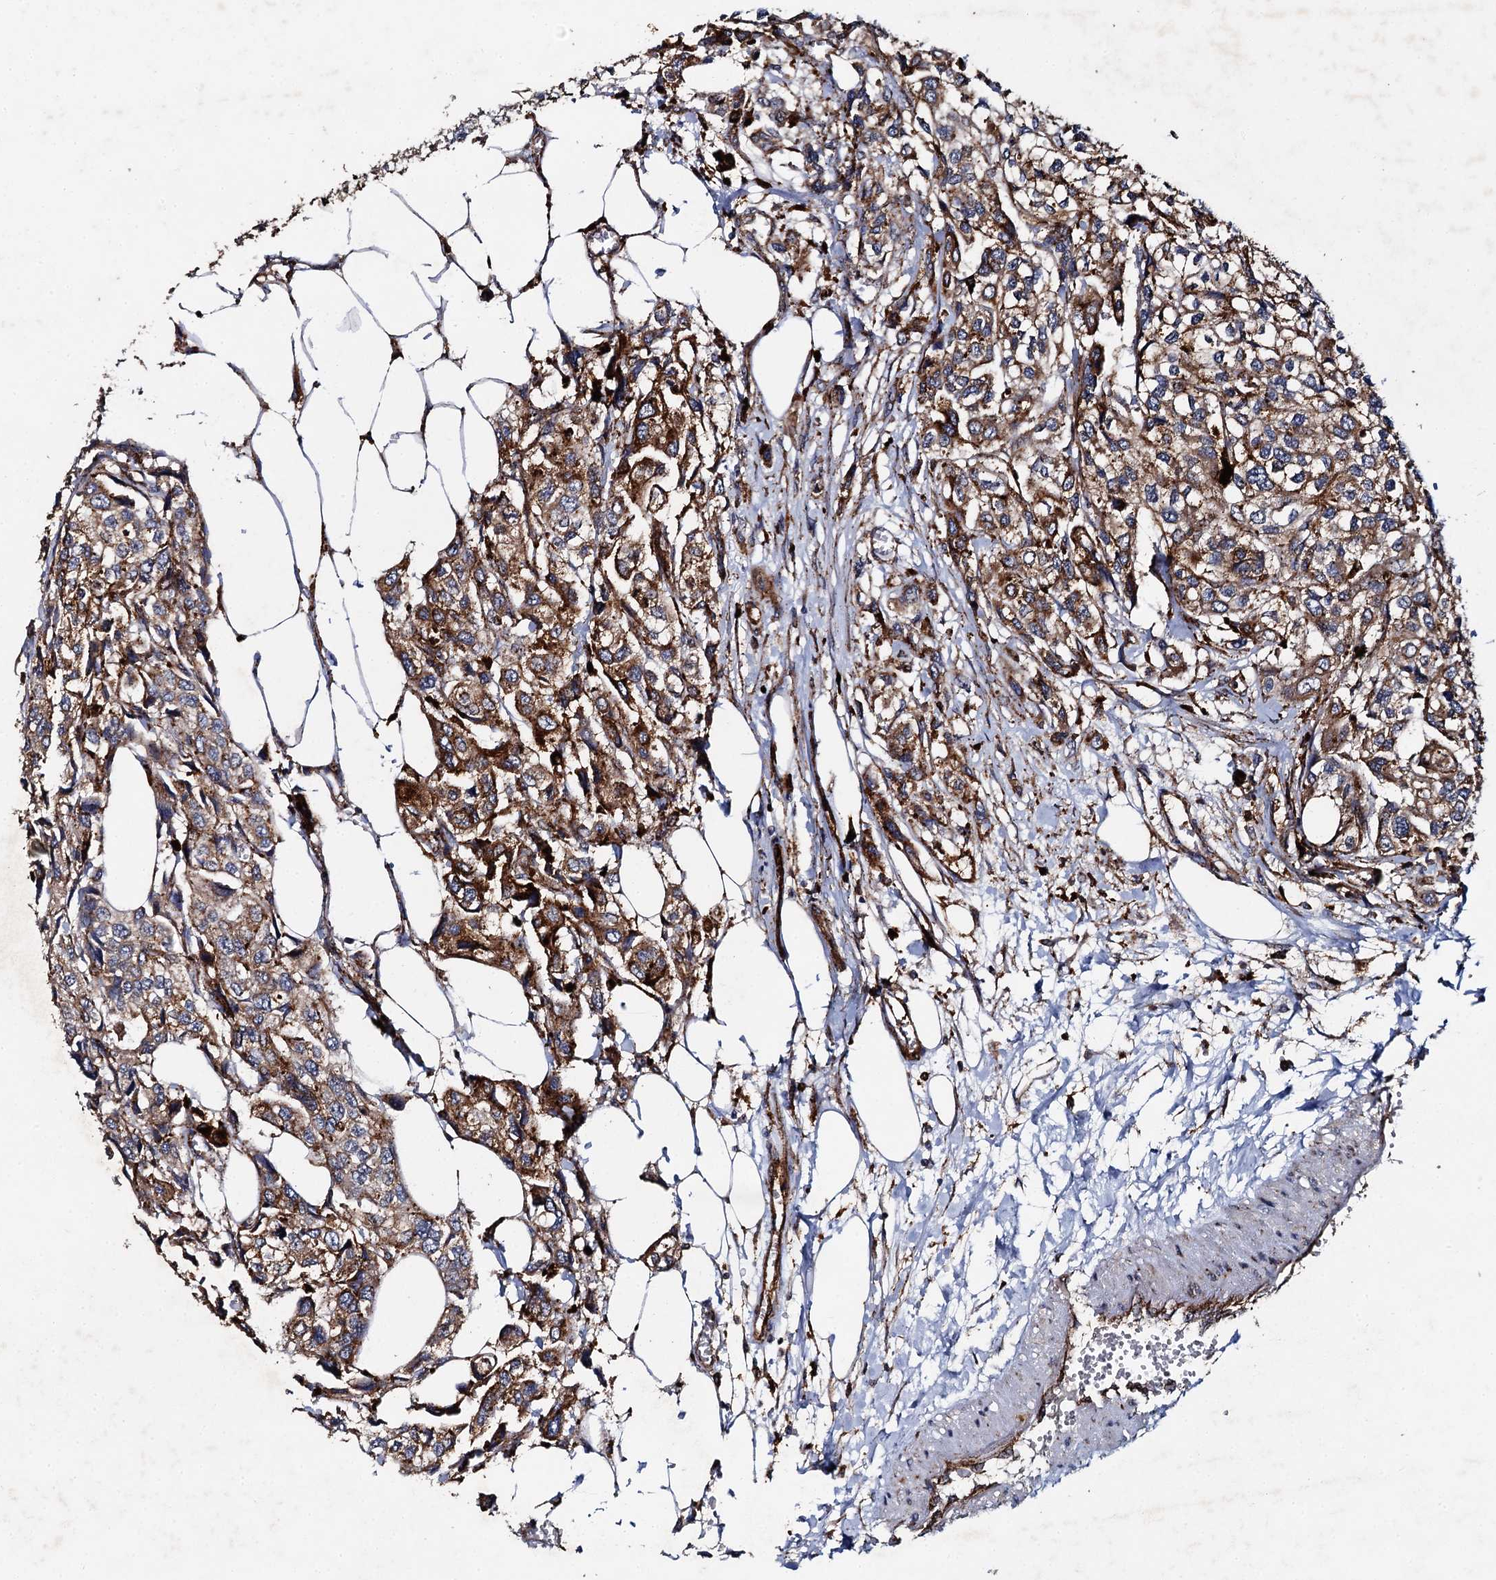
{"staining": {"intensity": "strong", "quantity": ">75%", "location": "cytoplasmic/membranous"}, "tissue": "urothelial cancer", "cell_type": "Tumor cells", "image_type": "cancer", "snomed": [{"axis": "morphology", "description": "Urothelial carcinoma, High grade"}, {"axis": "topography", "description": "Urinary bladder"}], "caption": "Human urothelial carcinoma (high-grade) stained with a protein marker shows strong staining in tumor cells.", "gene": "GBA1", "patient": {"sex": "male", "age": 67}}